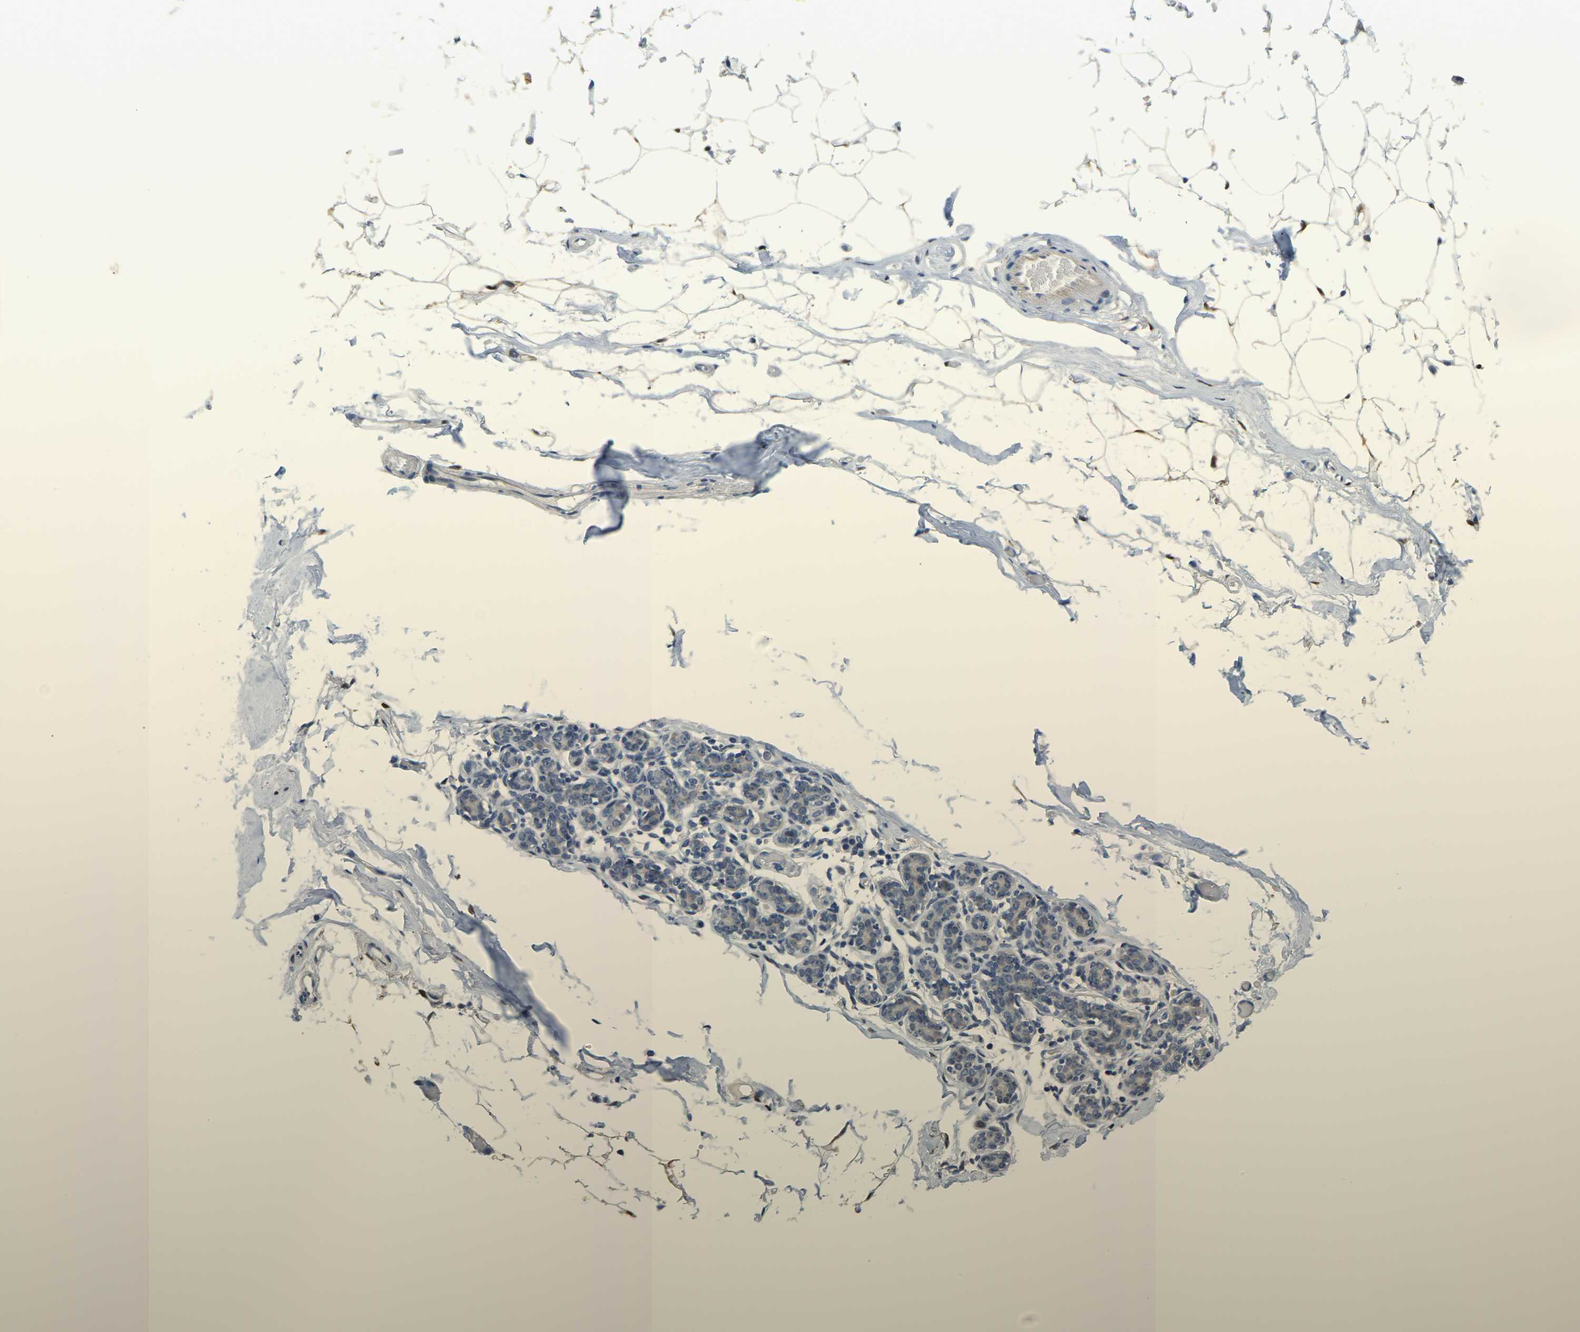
{"staining": {"intensity": "negative", "quantity": "none", "location": "none"}, "tissue": "adipose tissue", "cell_type": "Adipocytes", "image_type": "normal", "snomed": [{"axis": "morphology", "description": "Normal tissue, NOS"}, {"axis": "topography", "description": "Breast"}, {"axis": "topography", "description": "Soft tissue"}], "caption": "Photomicrograph shows no significant protein staining in adipocytes of benign adipose tissue. The staining was performed using DAB to visualize the protein expression in brown, while the nuclei were stained in blue with hematoxylin (Magnification: 20x).", "gene": "RRP1", "patient": {"sex": "female", "age": 75}}